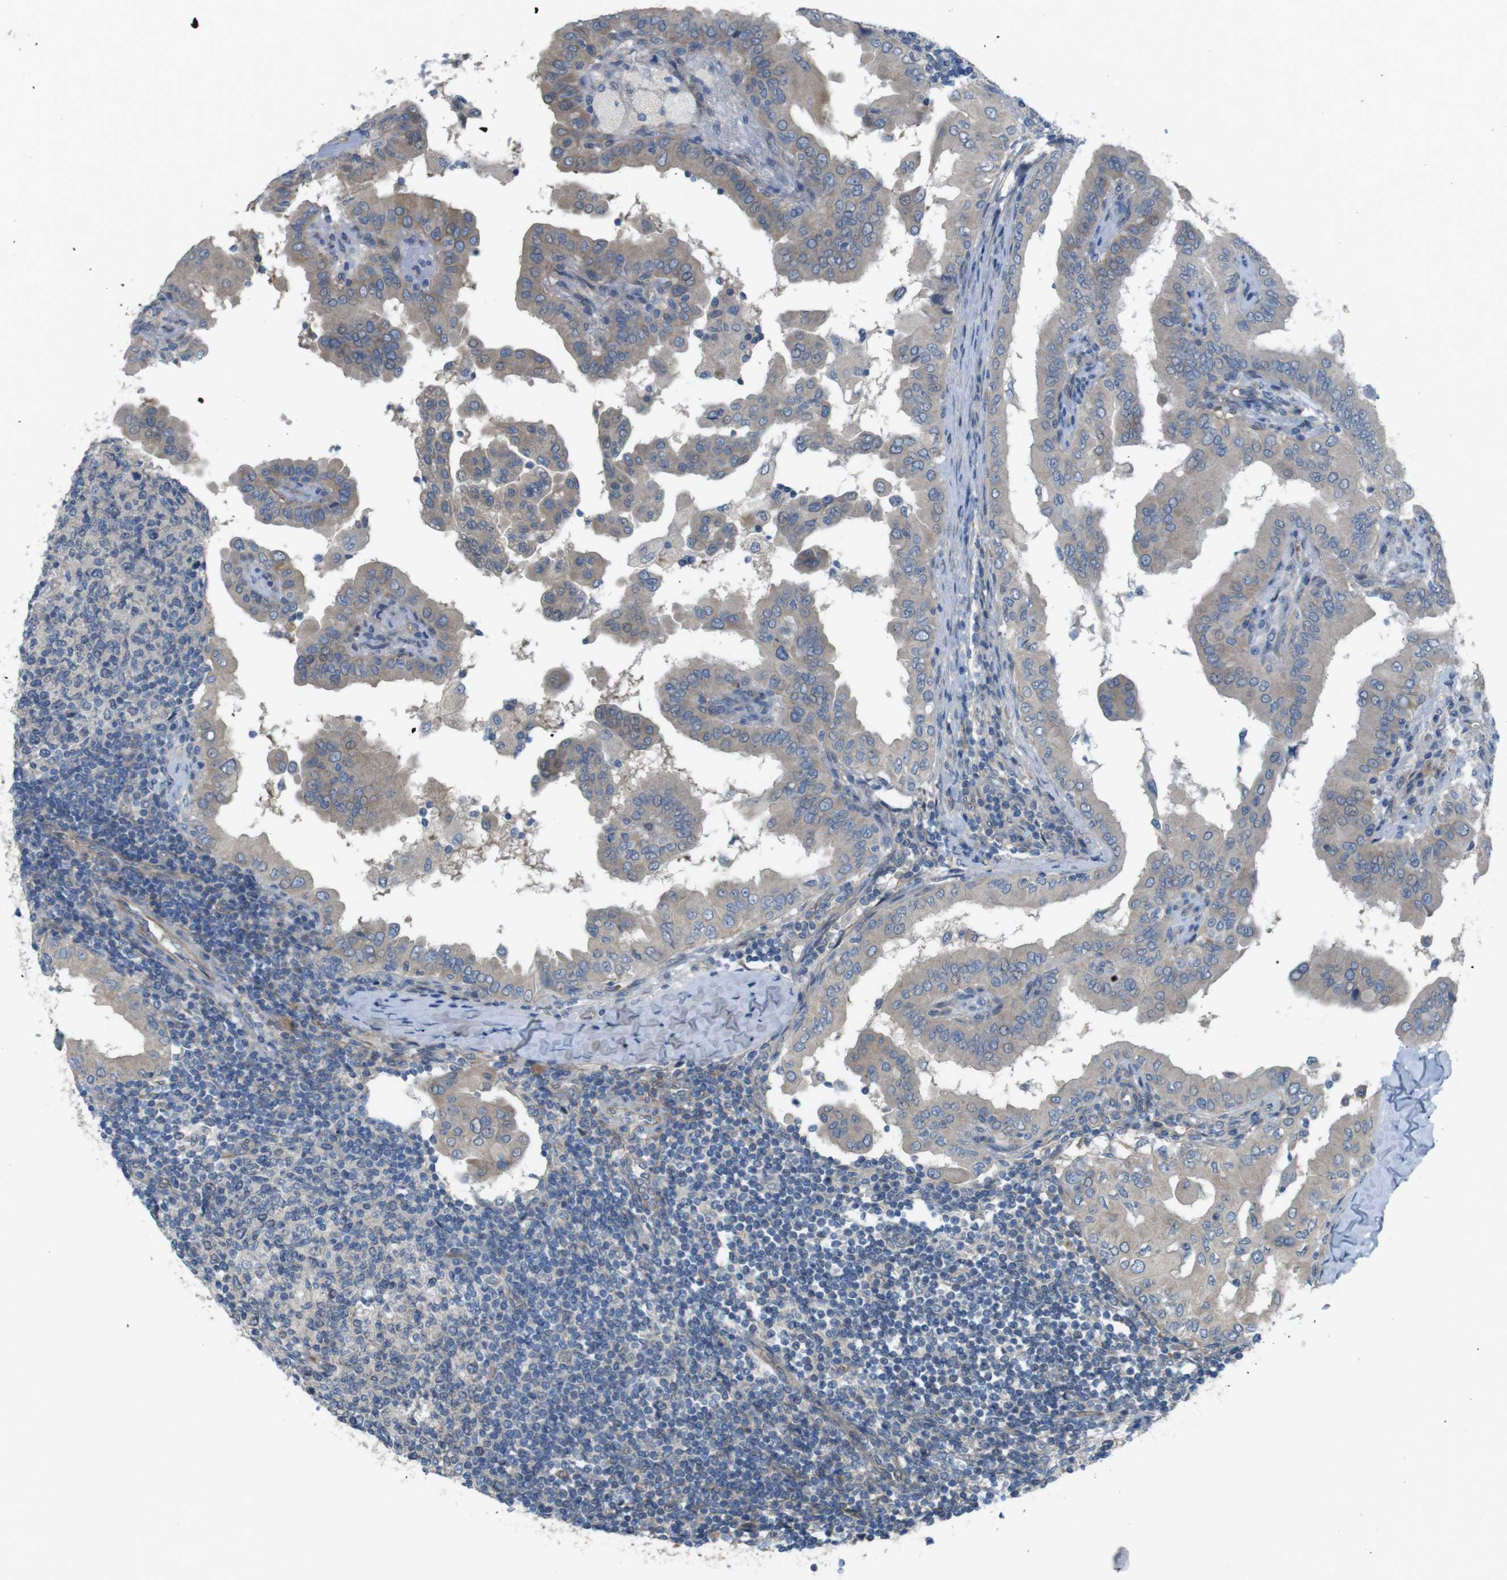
{"staining": {"intensity": "weak", "quantity": "<25%", "location": "cytoplasmic/membranous"}, "tissue": "thyroid cancer", "cell_type": "Tumor cells", "image_type": "cancer", "snomed": [{"axis": "morphology", "description": "Papillary adenocarcinoma, NOS"}, {"axis": "topography", "description": "Thyroid gland"}], "caption": "IHC of human thyroid cancer (papillary adenocarcinoma) displays no expression in tumor cells.", "gene": "ABHD15", "patient": {"sex": "male", "age": 33}}